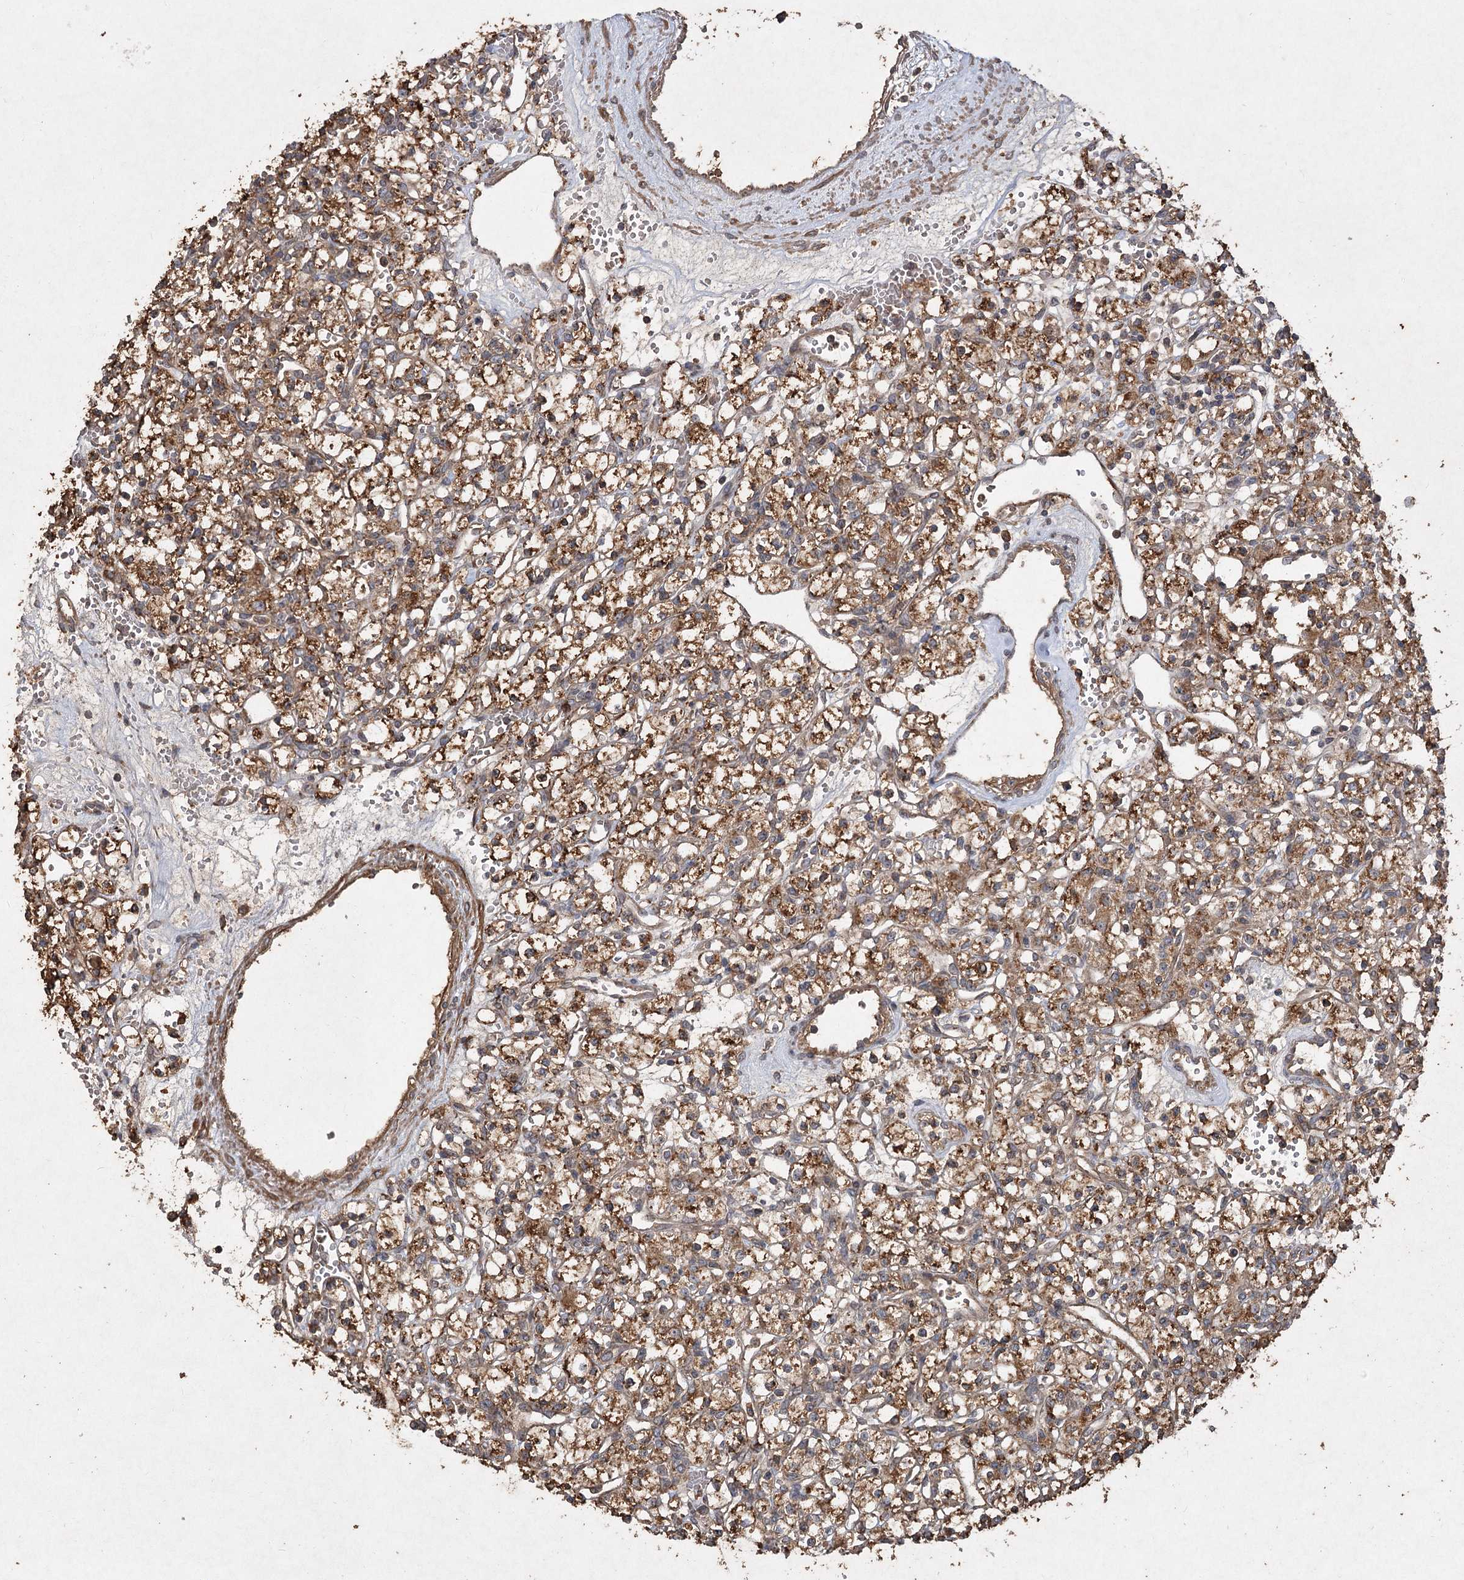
{"staining": {"intensity": "strong", "quantity": ">75%", "location": "cytoplasmic/membranous"}, "tissue": "renal cancer", "cell_type": "Tumor cells", "image_type": "cancer", "snomed": [{"axis": "morphology", "description": "Adenocarcinoma, NOS"}, {"axis": "topography", "description": "Kidney"}], "caption": "High-power microscopy captured an immunohistochemistry photomicrograph of adenocarcinoma (renal), revealing strong cytoplasmic/membranous staining in about >75% of tumor cells. (Stains: DAB (3,3'-diaminobenzidine) in brown, nuclei in blue, Microscopy: brightfield microscopy at high magnification).", "gene": "PIK3C2A", "patient": {"sex": "female", "age": 59}}